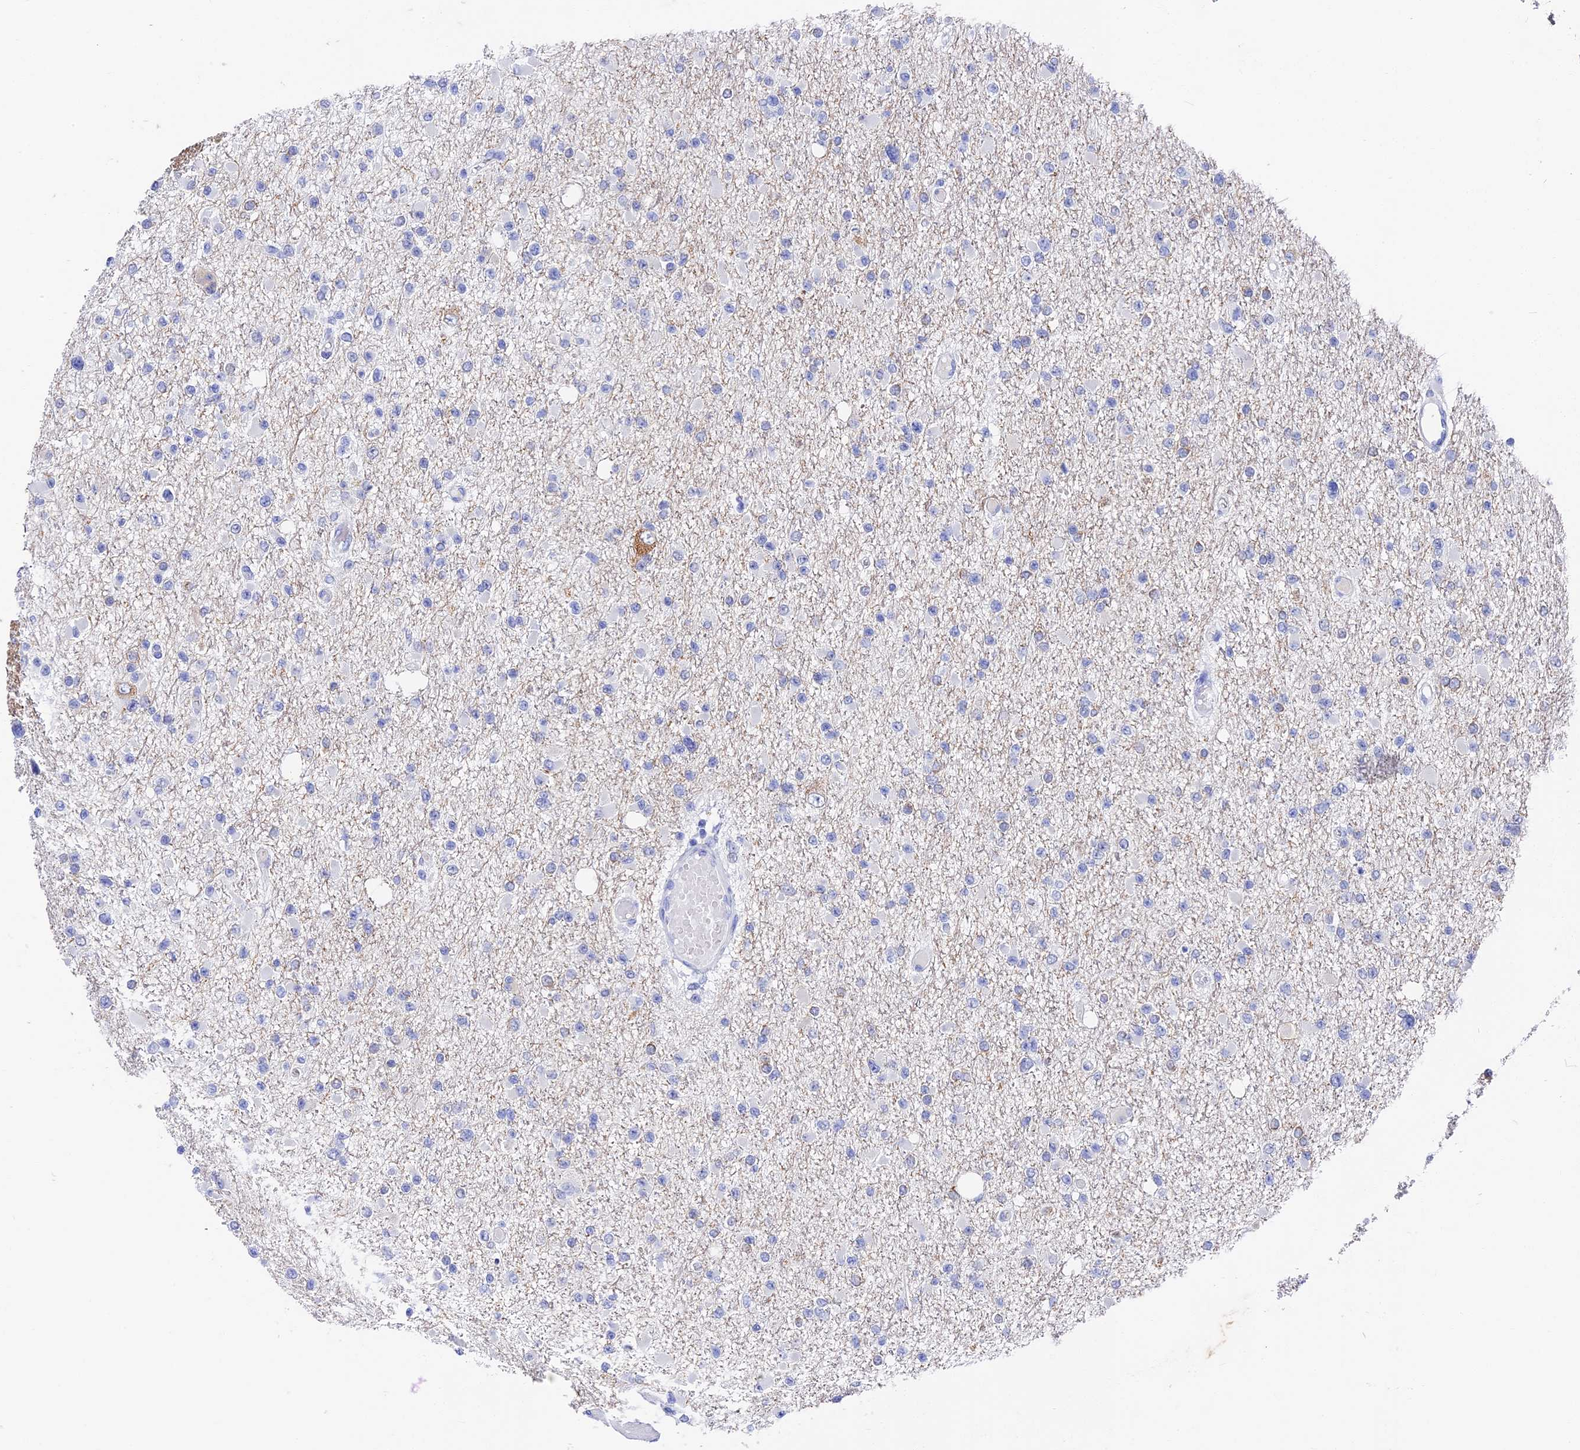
{"staining": {"intensity": "negative", "quantity": "none", "location": "none"}, "tissue": "glioma", "cell_type": "Tumor cells", "image_type": "cancer", "snomed": [{"axis": "morphology", "description": "Glioma, malignant, Low grade"}, {"axis": "topography", "description": "Brain"}], "caption": "DAB immunohistochemical staining of glioma reveals no significant staining in tumor cells.", "gene": "VPS33B", "patient": {"sex": "female", "age": 22}}